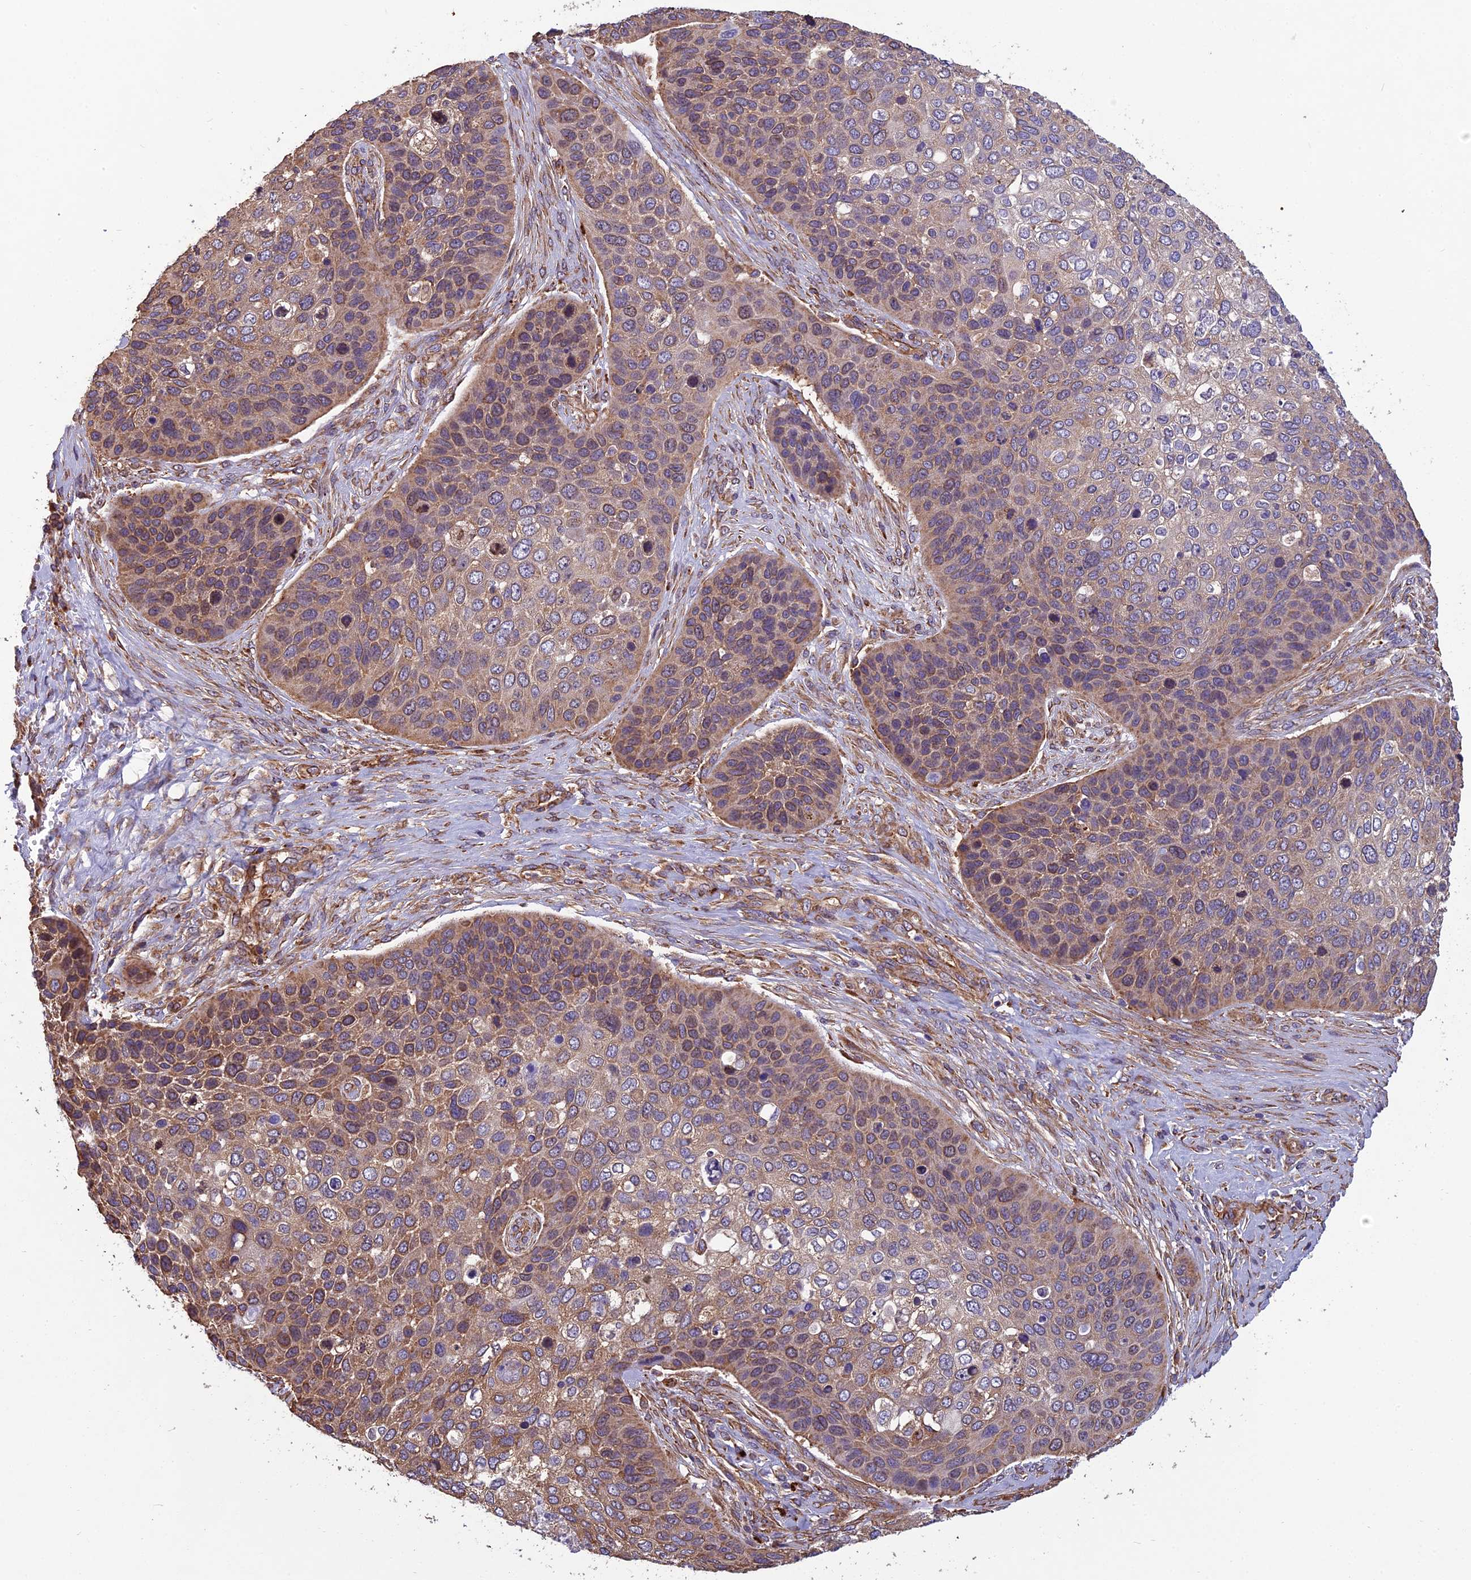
{"staining": {"intensity": "moderate", "quantity": ">75%", "location": "cytoplasmic/membranous,nuclear"}, "tissue": "skin cancer", "cell_type": "Tumor cells", "image_type": "cancer", "snomed": [{"axis": "morphology", "description": "Basal cell carcinoma"}, {"axis": "topography", "description": "Skin"}], "caption": "This is a micrograph of IHC staining of skin cancer (basal cell carcinoma), which shows moderate expression in the cytoplasmic/membranous and nuclear of tumor cells.", "gene": "SPDL1", "patient": {"sex": "female", "age": 74}}